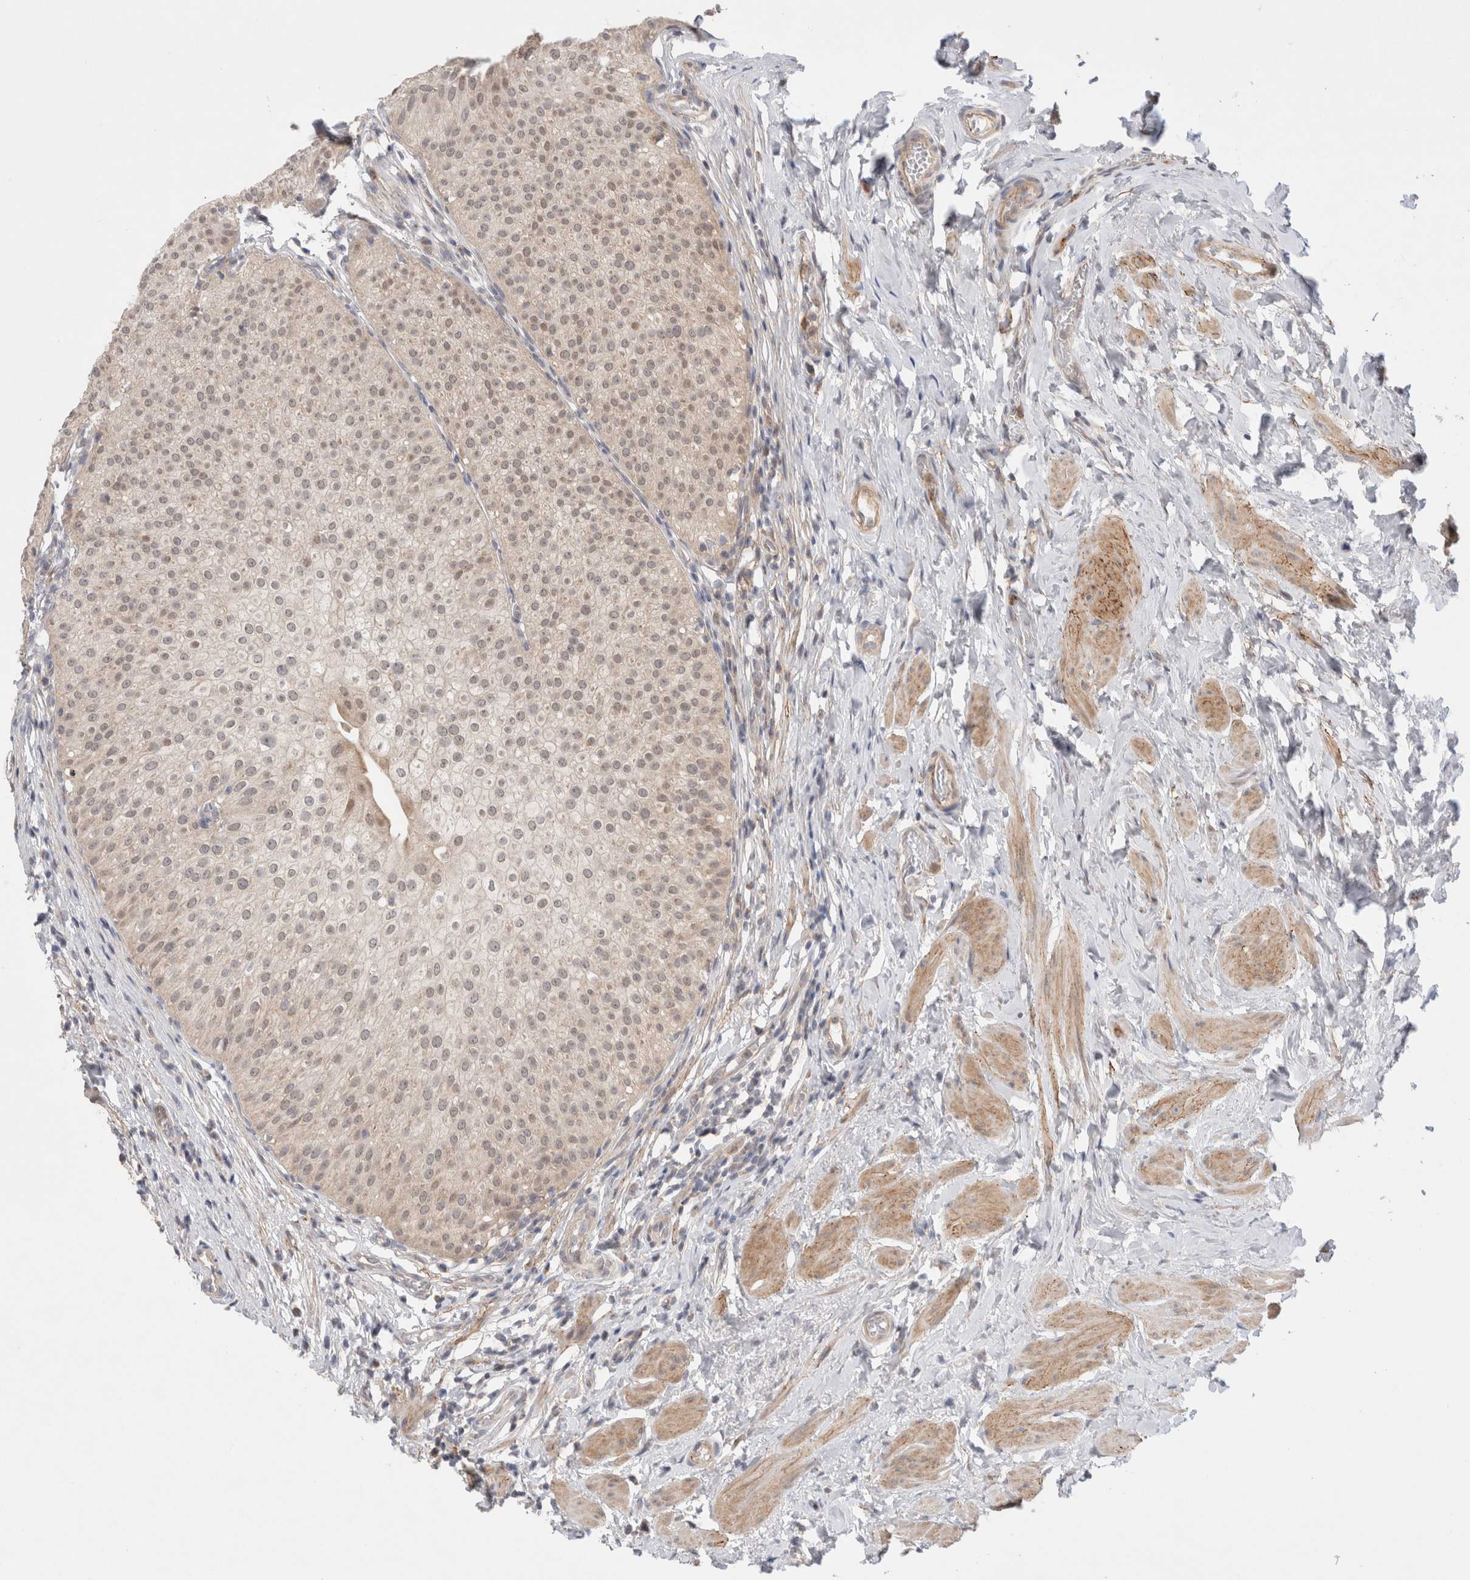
{"staining": {"intensity": "weak", "quantity": "<25%", "location": "cytoplasmic/membranous"}, "tissue": "urothelial cancer", "cell_type": "Tumor cells", "image_type": "cancer", "snomed": [{"axis": "morphology", "description": "Normal tissue, NOS"}, {"axis": "morphology", "description": "Urothelial carcinoma, Low grade"}, {"axis": "topography", "description": "Smooth muscle"}, {"axis": "topography", "description": "Urinary bladder"}], "caption": "Urothelial cancer was stained to show a protein in brown. There is no significant positivity in tumor cells. Nuclei are stained in blue.", "gene": "GSDMB", "patient": {"sex": "male", "age": 60}}